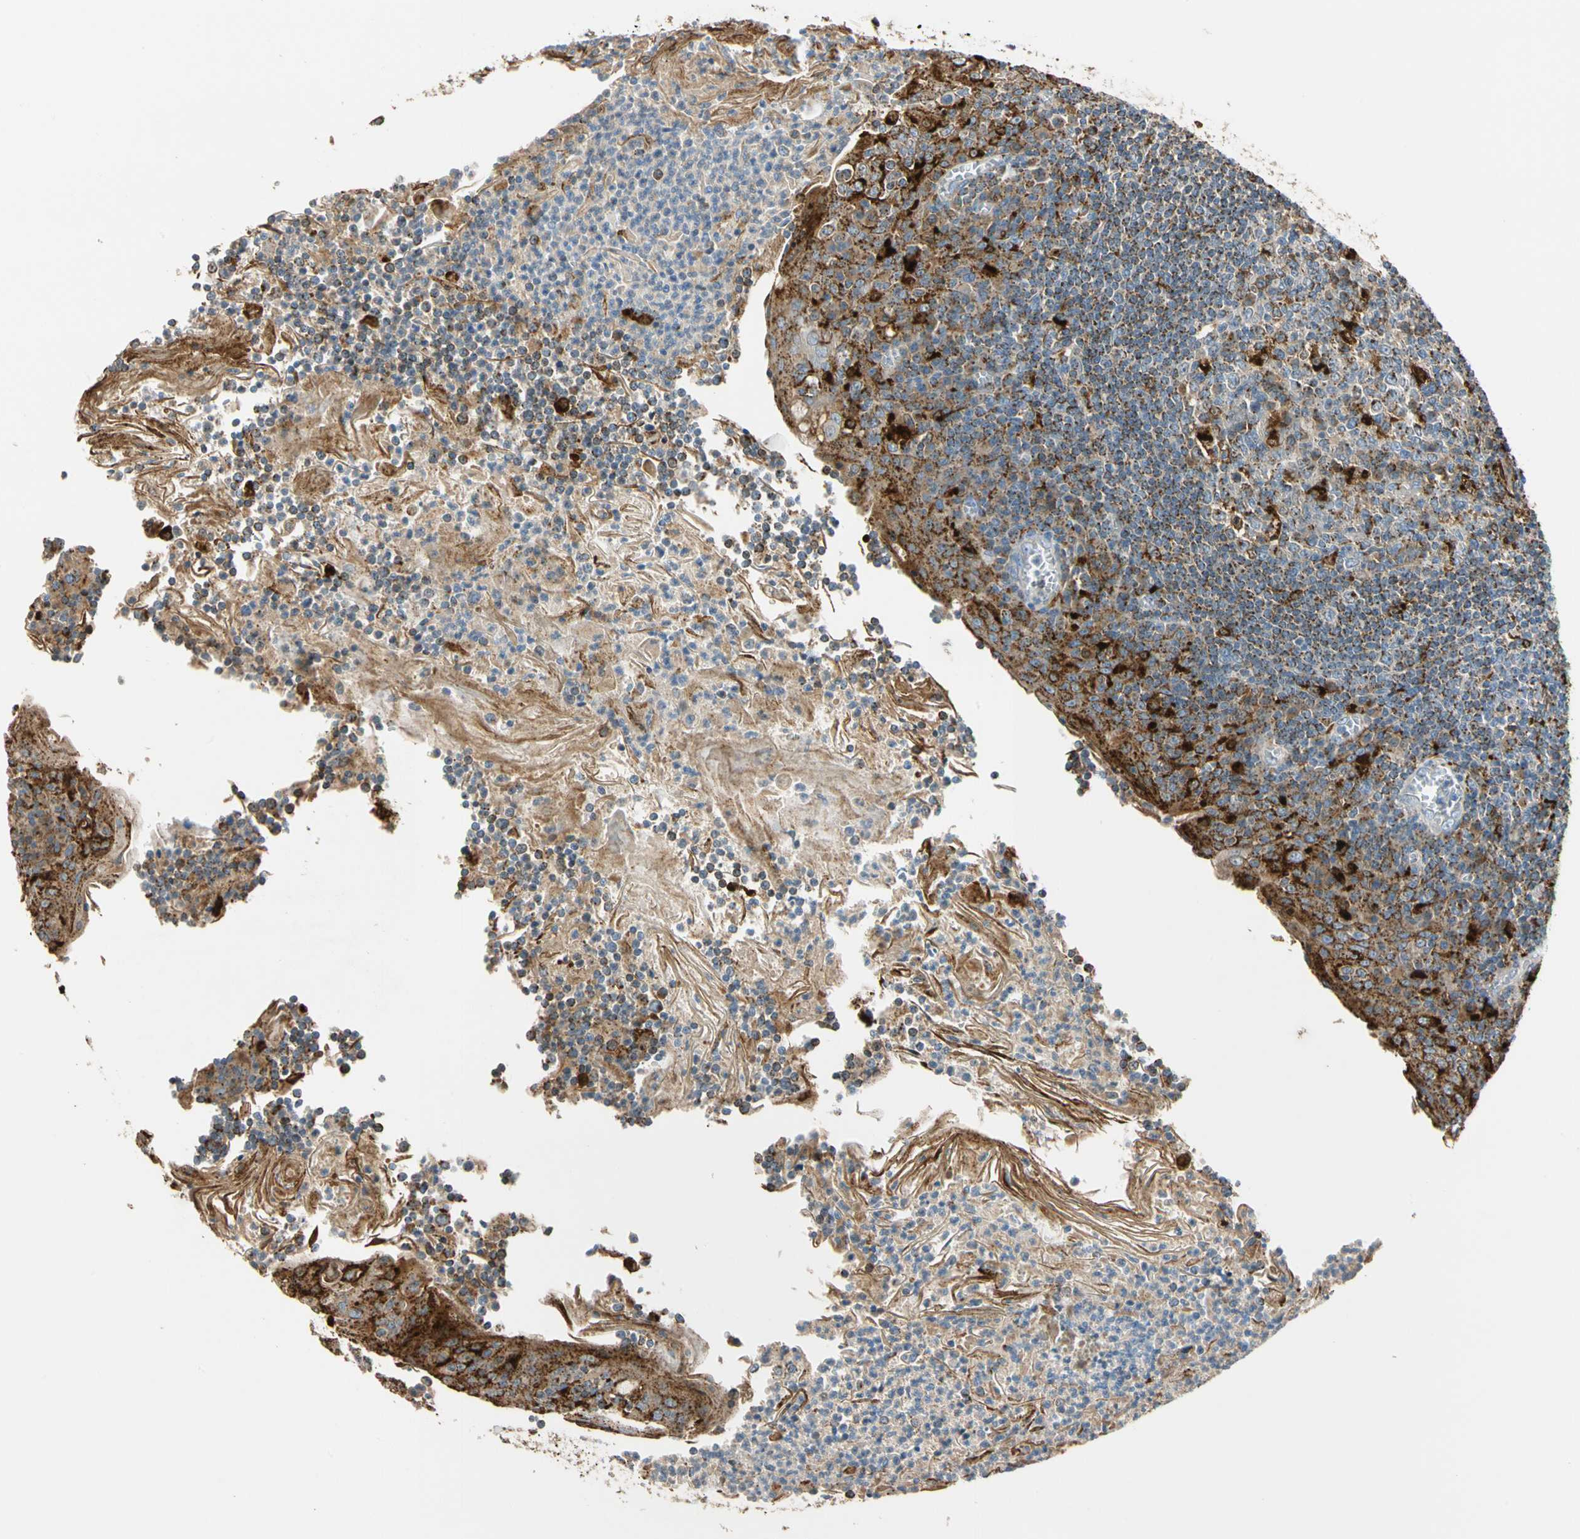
{"staining": {"intensity": "strong", "quantity": "25%-75%", "location": "cytoplasmic/membranous"}, "tissue": "tonsil", "cell_type": "Germinal center cells", "image_type": "normal", "snomed": [{"axis": "morphology", "description": "Normal tissue, NOS"}, {"axis": "topography", "description": "Tonsil"}], "caption": "IHC of normal human tonsil exhibits high levels of strong cytoplasmic/membranous expression in about 25%-75% of germinal center cells.", "gene": "GM2A", "patient": {"sex": "male", "age": 31}}